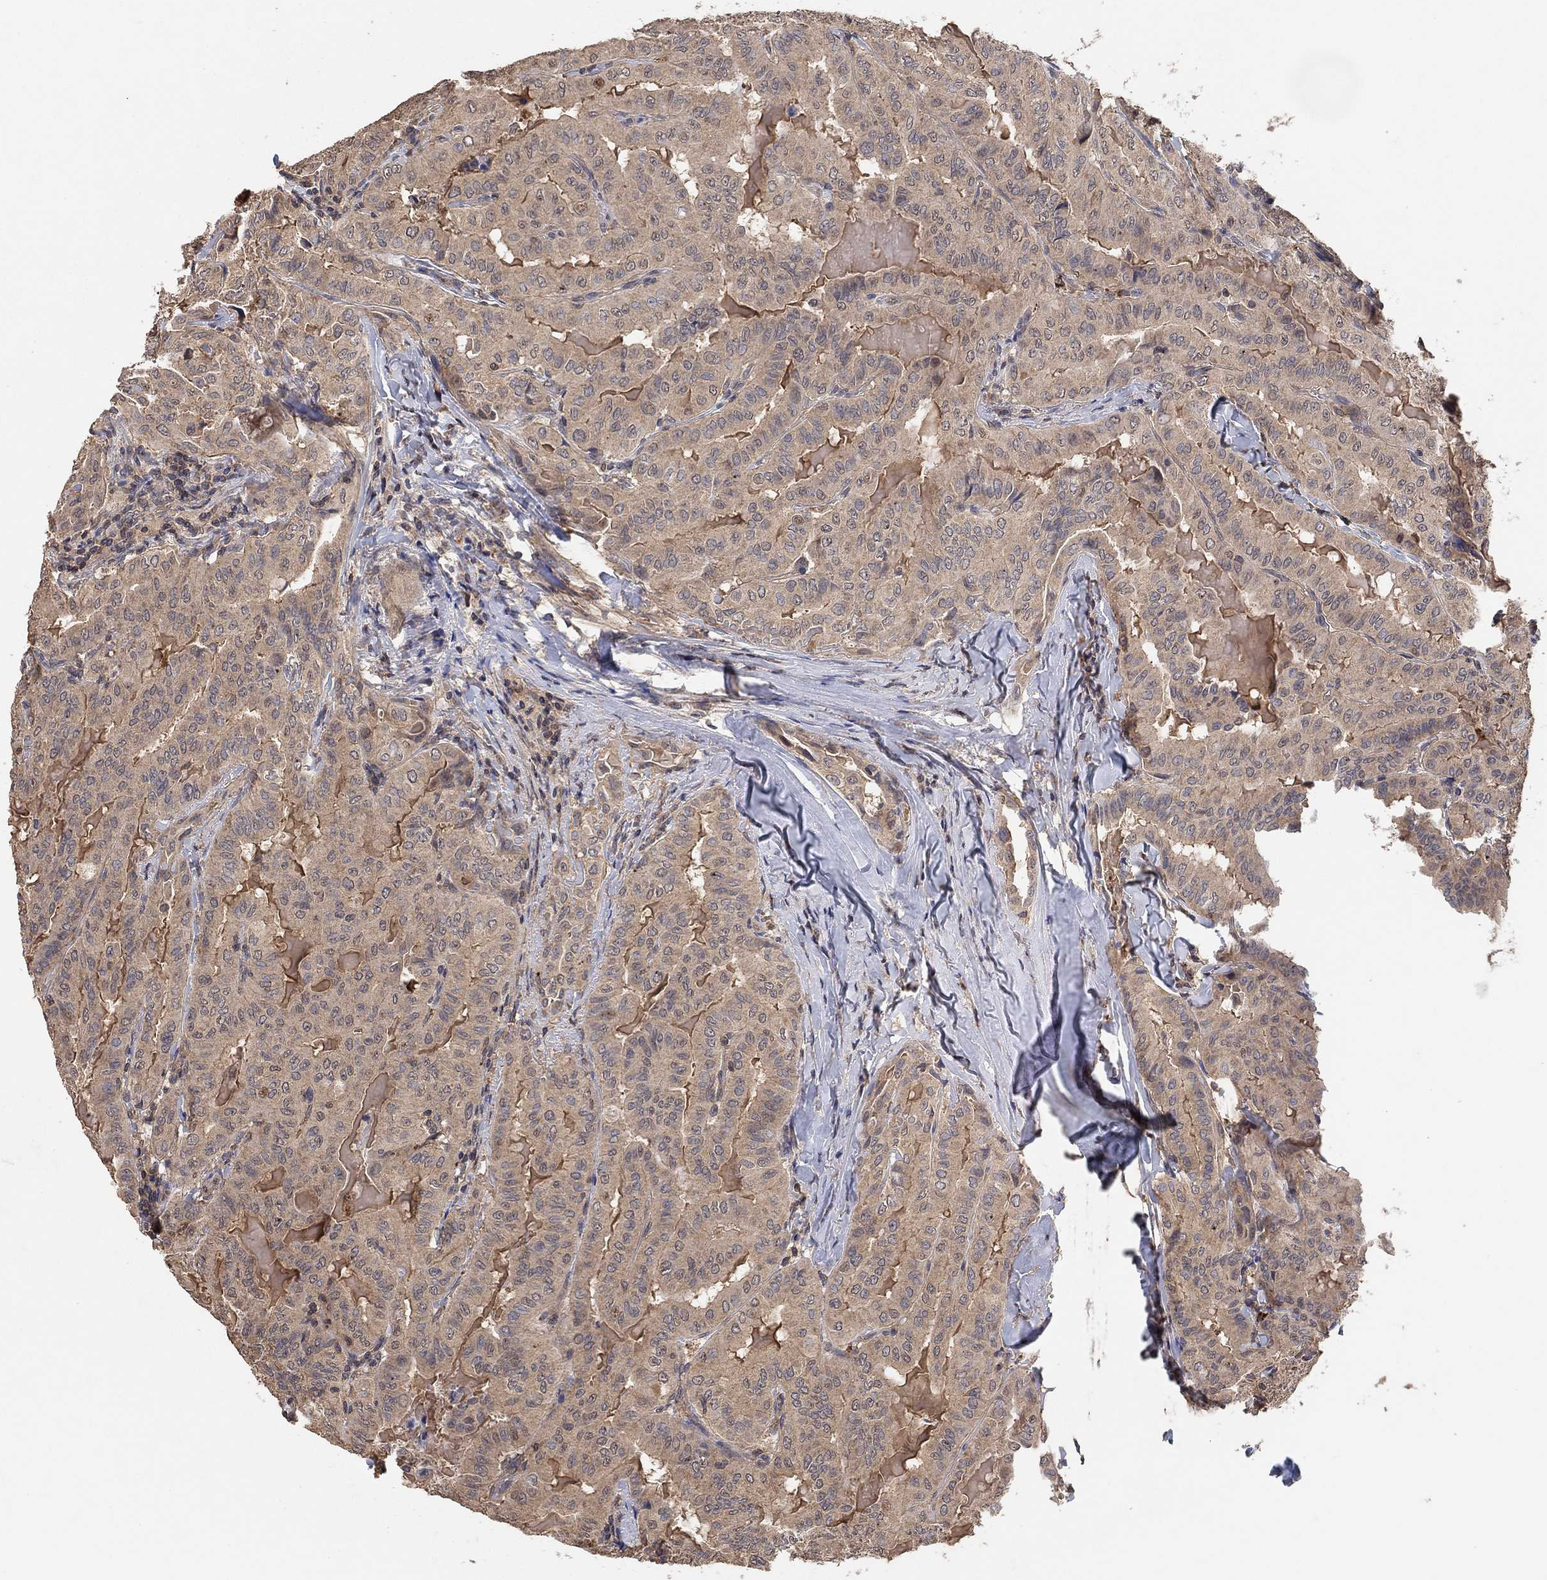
{"staining": {"intensity": "weak", "quantity": "25%-75%", "location": "cytoplasmic/membranous"}, "tissue": "thyroid cancer", "cell_type": "Tumor cells", "image_type": "cancer", "snomed": [{"axis": "morphology", "description": "Papillary adenocarcinoma, NOS"}, {"axis": "topography", "description": "Thyroid gland"}], "caption": "Thyroid cancer stained with a brown dye reveals weak cytoplasmic/membranous positive staining in about 25%-75% of tumor cells.", "gene": "CCDC43", "patient": {"sex": "female", "age": 68}}